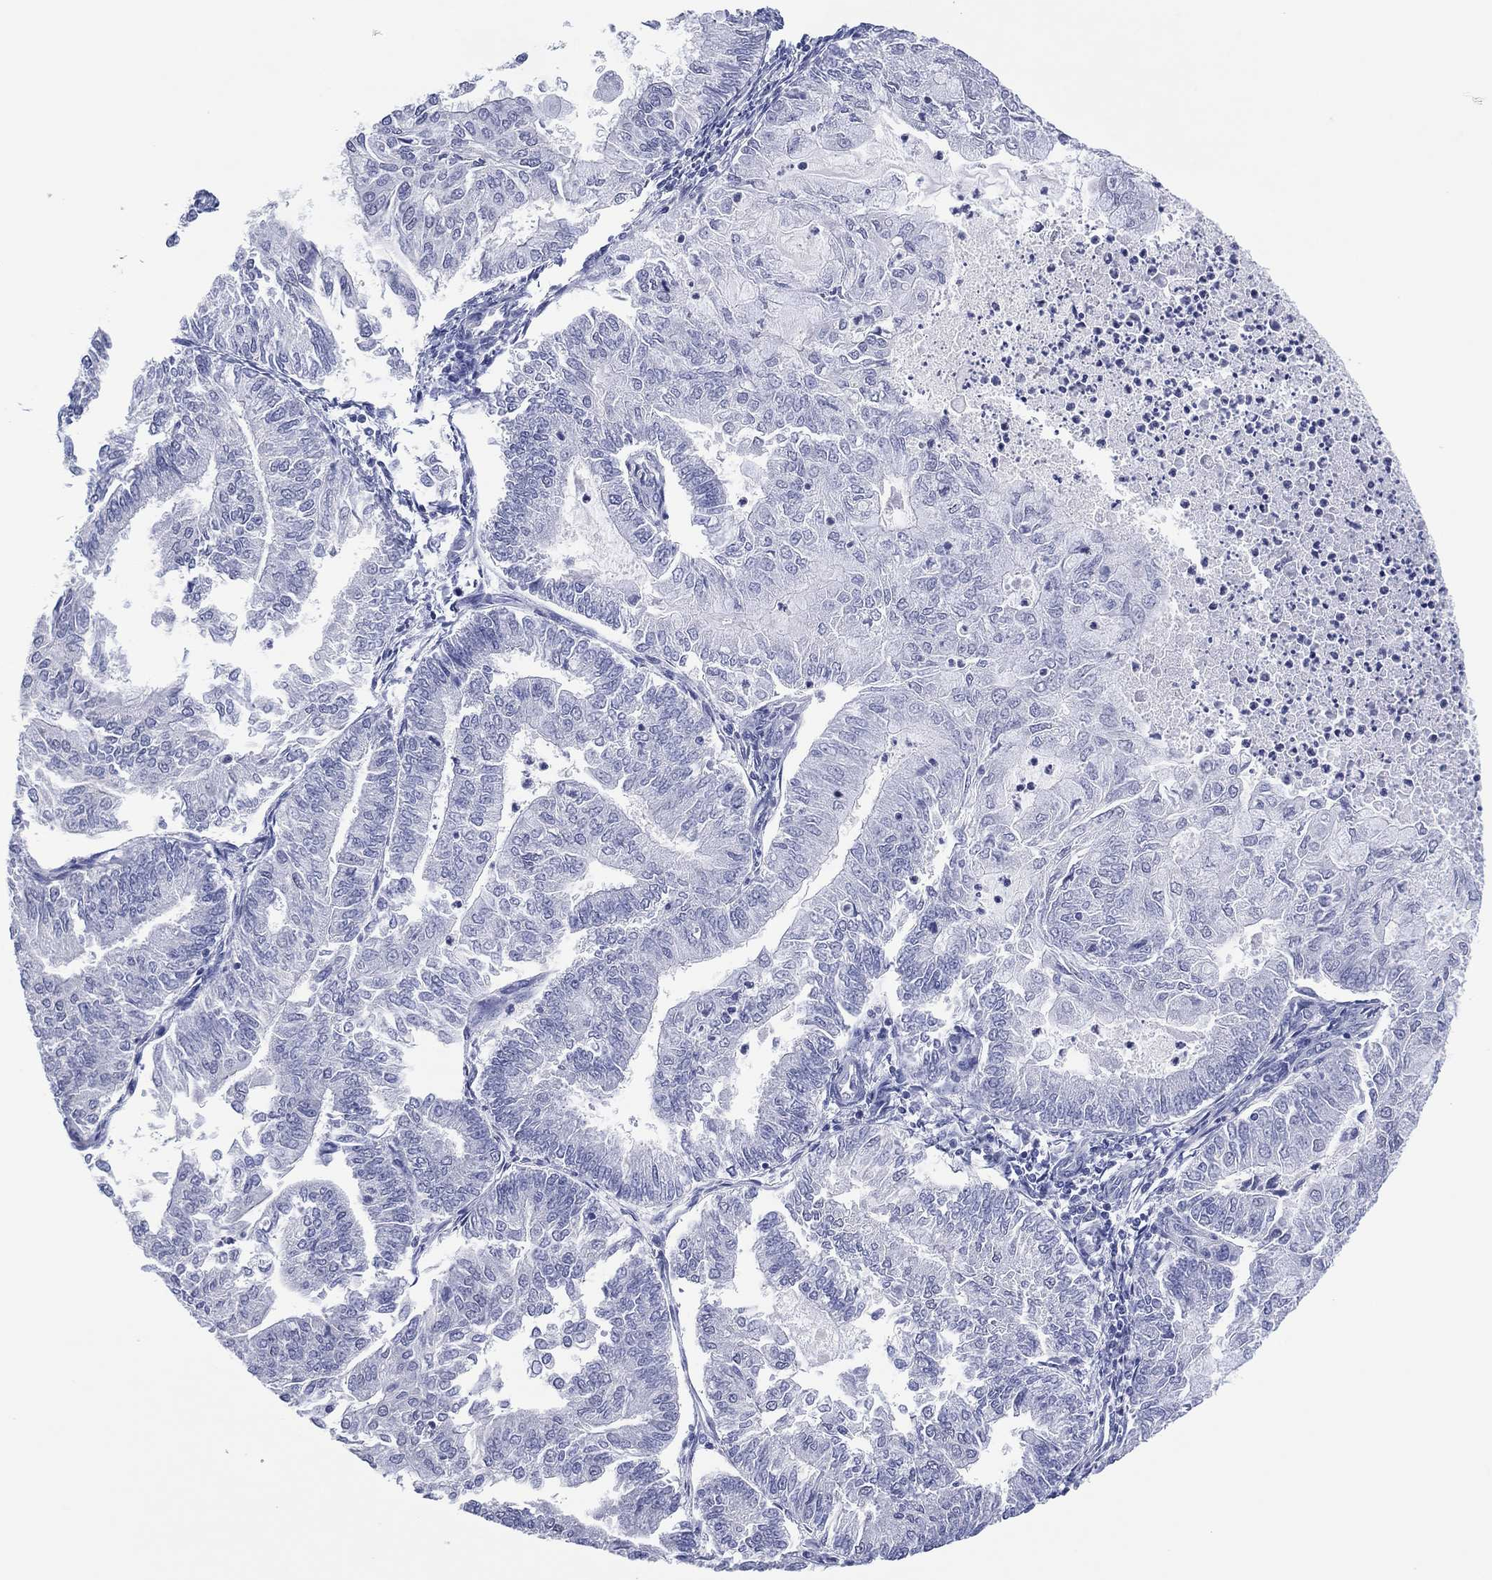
{"staining": {"intensity": "negative", "quantity": "none", "location": "none"}, "tissue": "endometrial cancer", "cell_type": "Tumor cells", "image_type": "cancer", "snomed": [{"axis": "morphology", "description": "Adenocarcinoma, NOS"}, {"axis": "topography", "description": "Endometrium"}], "caption": "Endometrial adenocarcinoma stained for a protein using immunohistochemistry (IHC) shows no expression tumor cells.", "gene": "UTF1", "patient": {"sex": "female", "age": 59}}